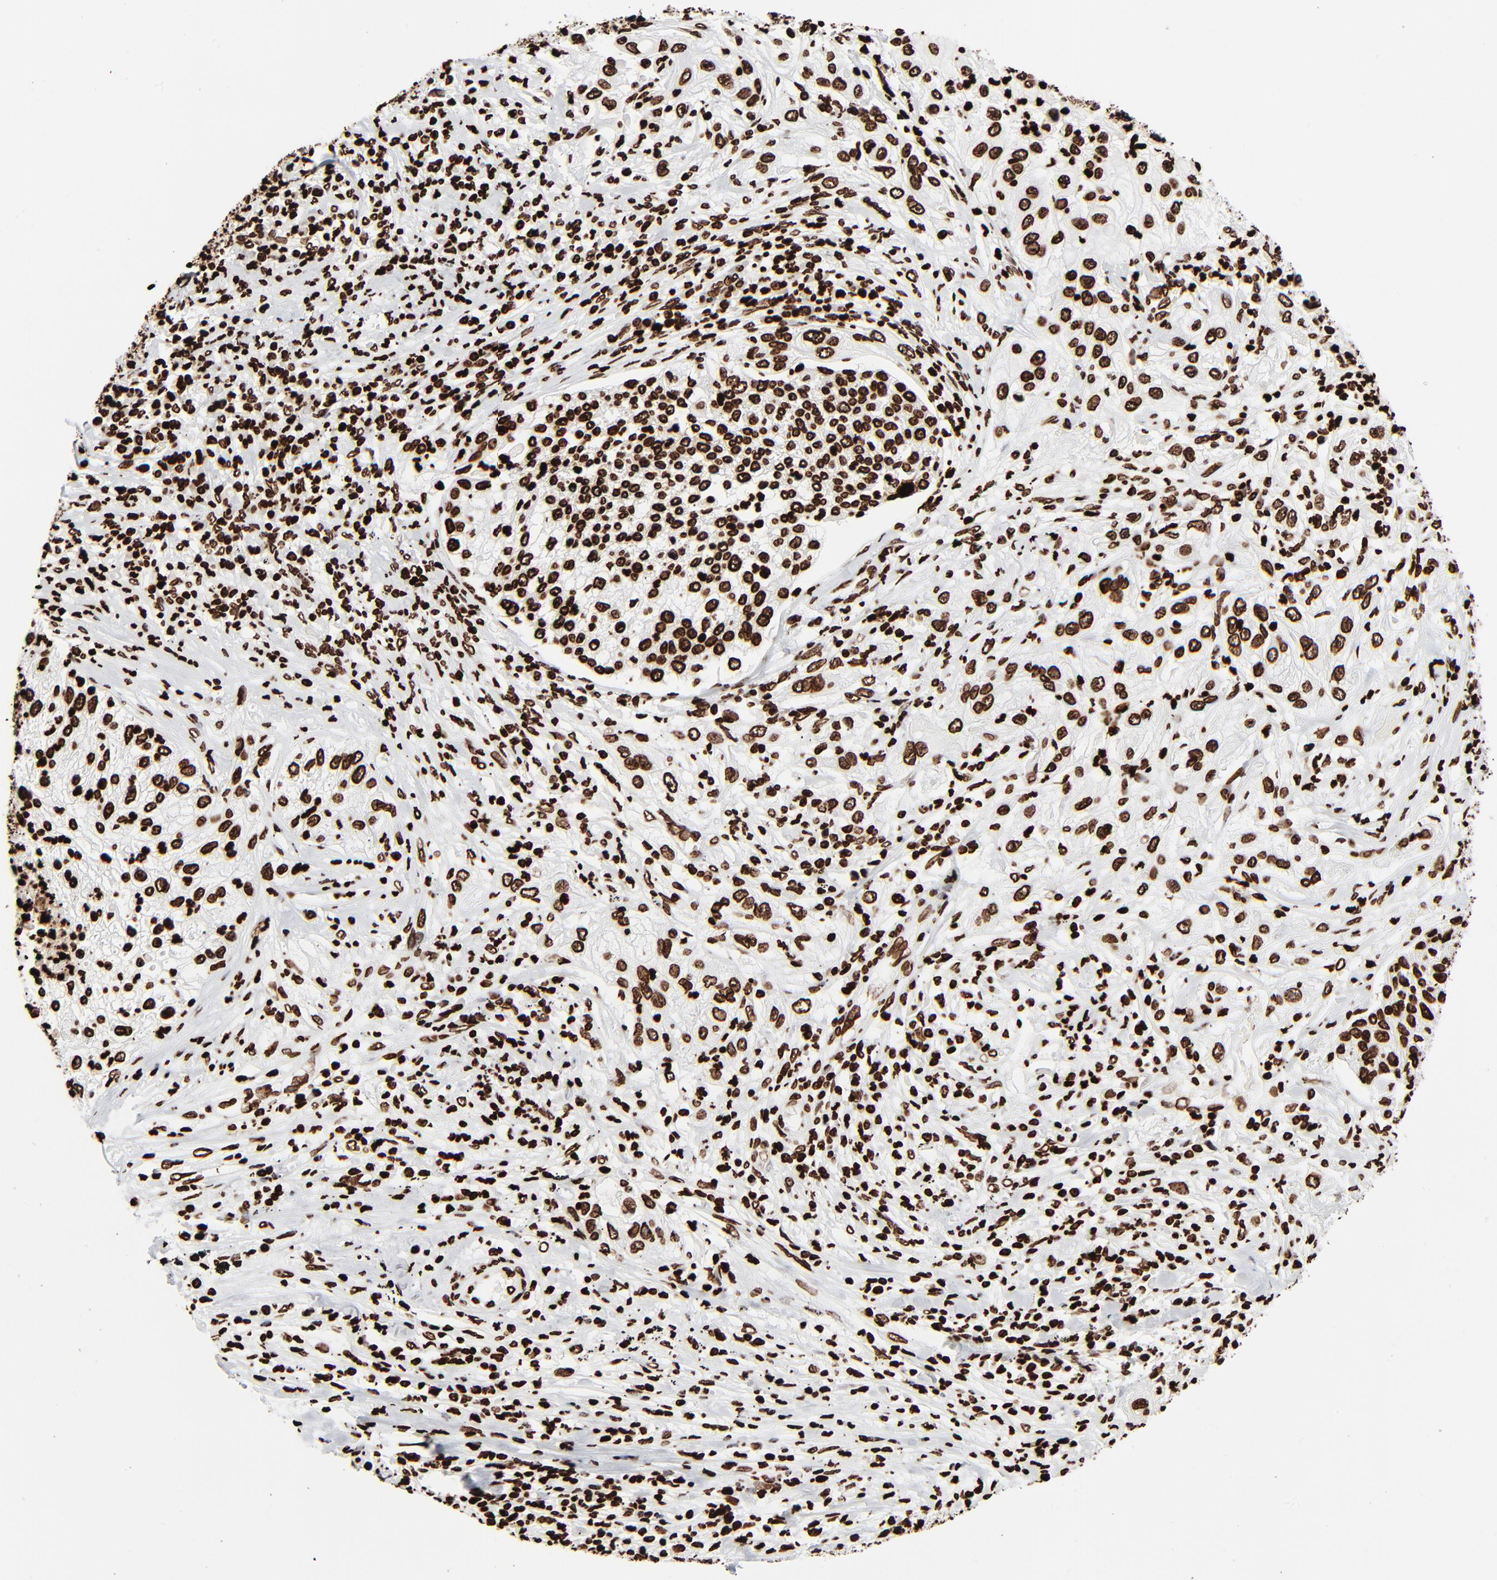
{"staining": {"intensity": "strong", "quantity": ">75%", "location": "nuclear"}, "tissue": "lung cancer", "cell_type": "Tumor cells", "image_type": "cancer", "snomed": [{"axis": "morphology", "description": "Inflammation, NOS"}, {"axis": "morphology", "description": "Squamous cell carcinoma, NOS"}, {"axis": "topography", "description": "Lymph node"}, {"axis": "topography", "description": "Soft tissue"}, {"axis": "topography", "description": "Lung"}], "caption": "Immunohistochemistry (DAB (3,3'-diaminobenzidine)) staining of human lung cancer (squamous cell carcinoma) reveals strong nuclear protein staining in approximately >75% of tumor cells.", "gene": "H3-4", "patient": {"sex": "male", "age": 66}}